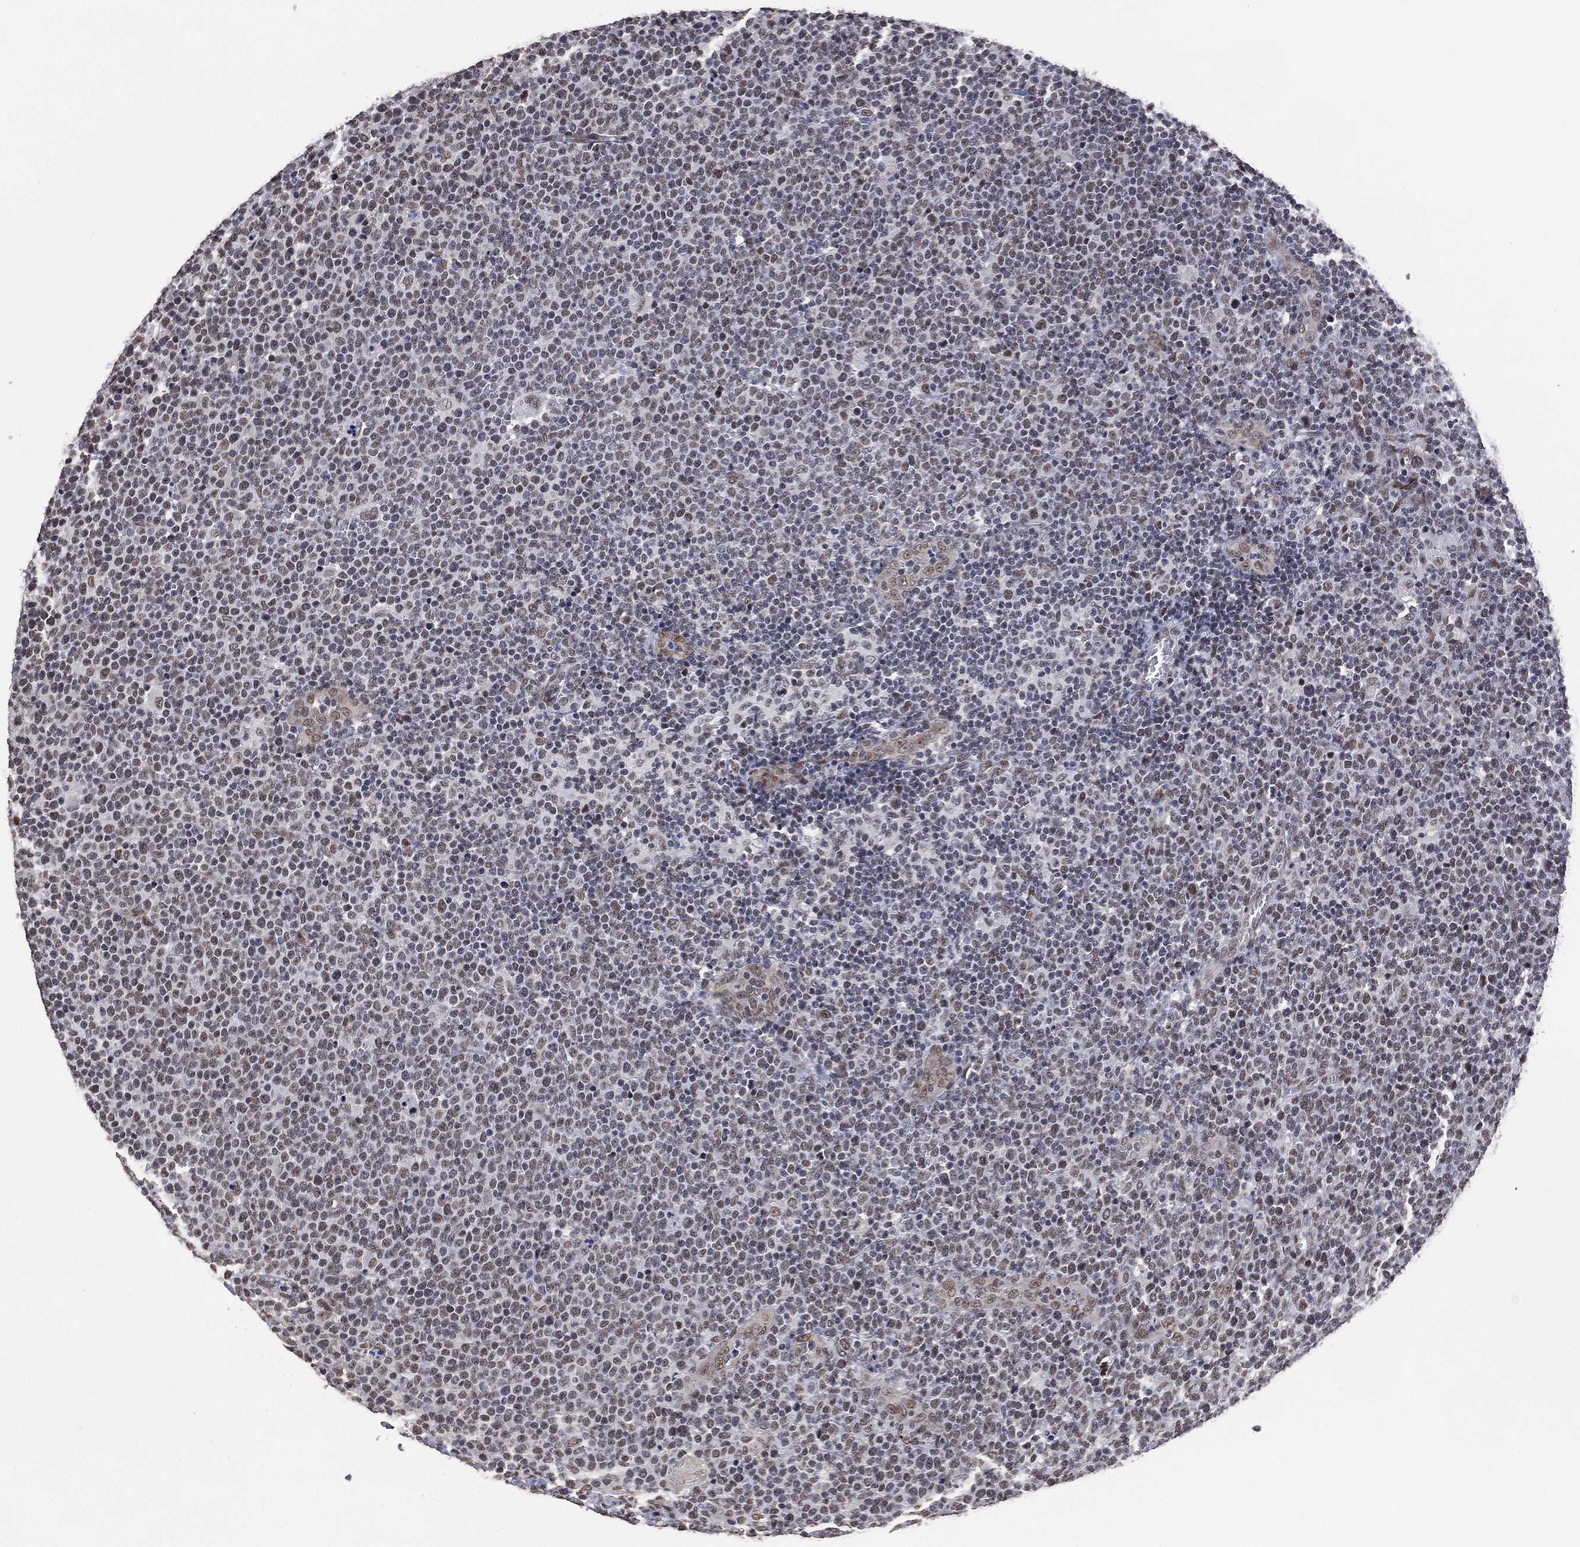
{"staining": {"intensity": "negative", "quantity": "none", "location": "none"}, "tissue": "lymphoma", "cell_type": "Tumor cells", "image_type": "cancer", "snomed": [{"axis": "morphology", "description": "Malignant lymphoma, non-Hodgkin's type, High grade"}, {"axis": "topography", "description": "Lymph node"}], "caption": "IHC histopathology image of neoplastic tissue: human lymphoma stained with DAB (3,3'-diaminobenzidine) exhibits no significant protein expression in tumor cells.", "gene": "EHMT1", "patient": {"sex": "male", "age": 61}}